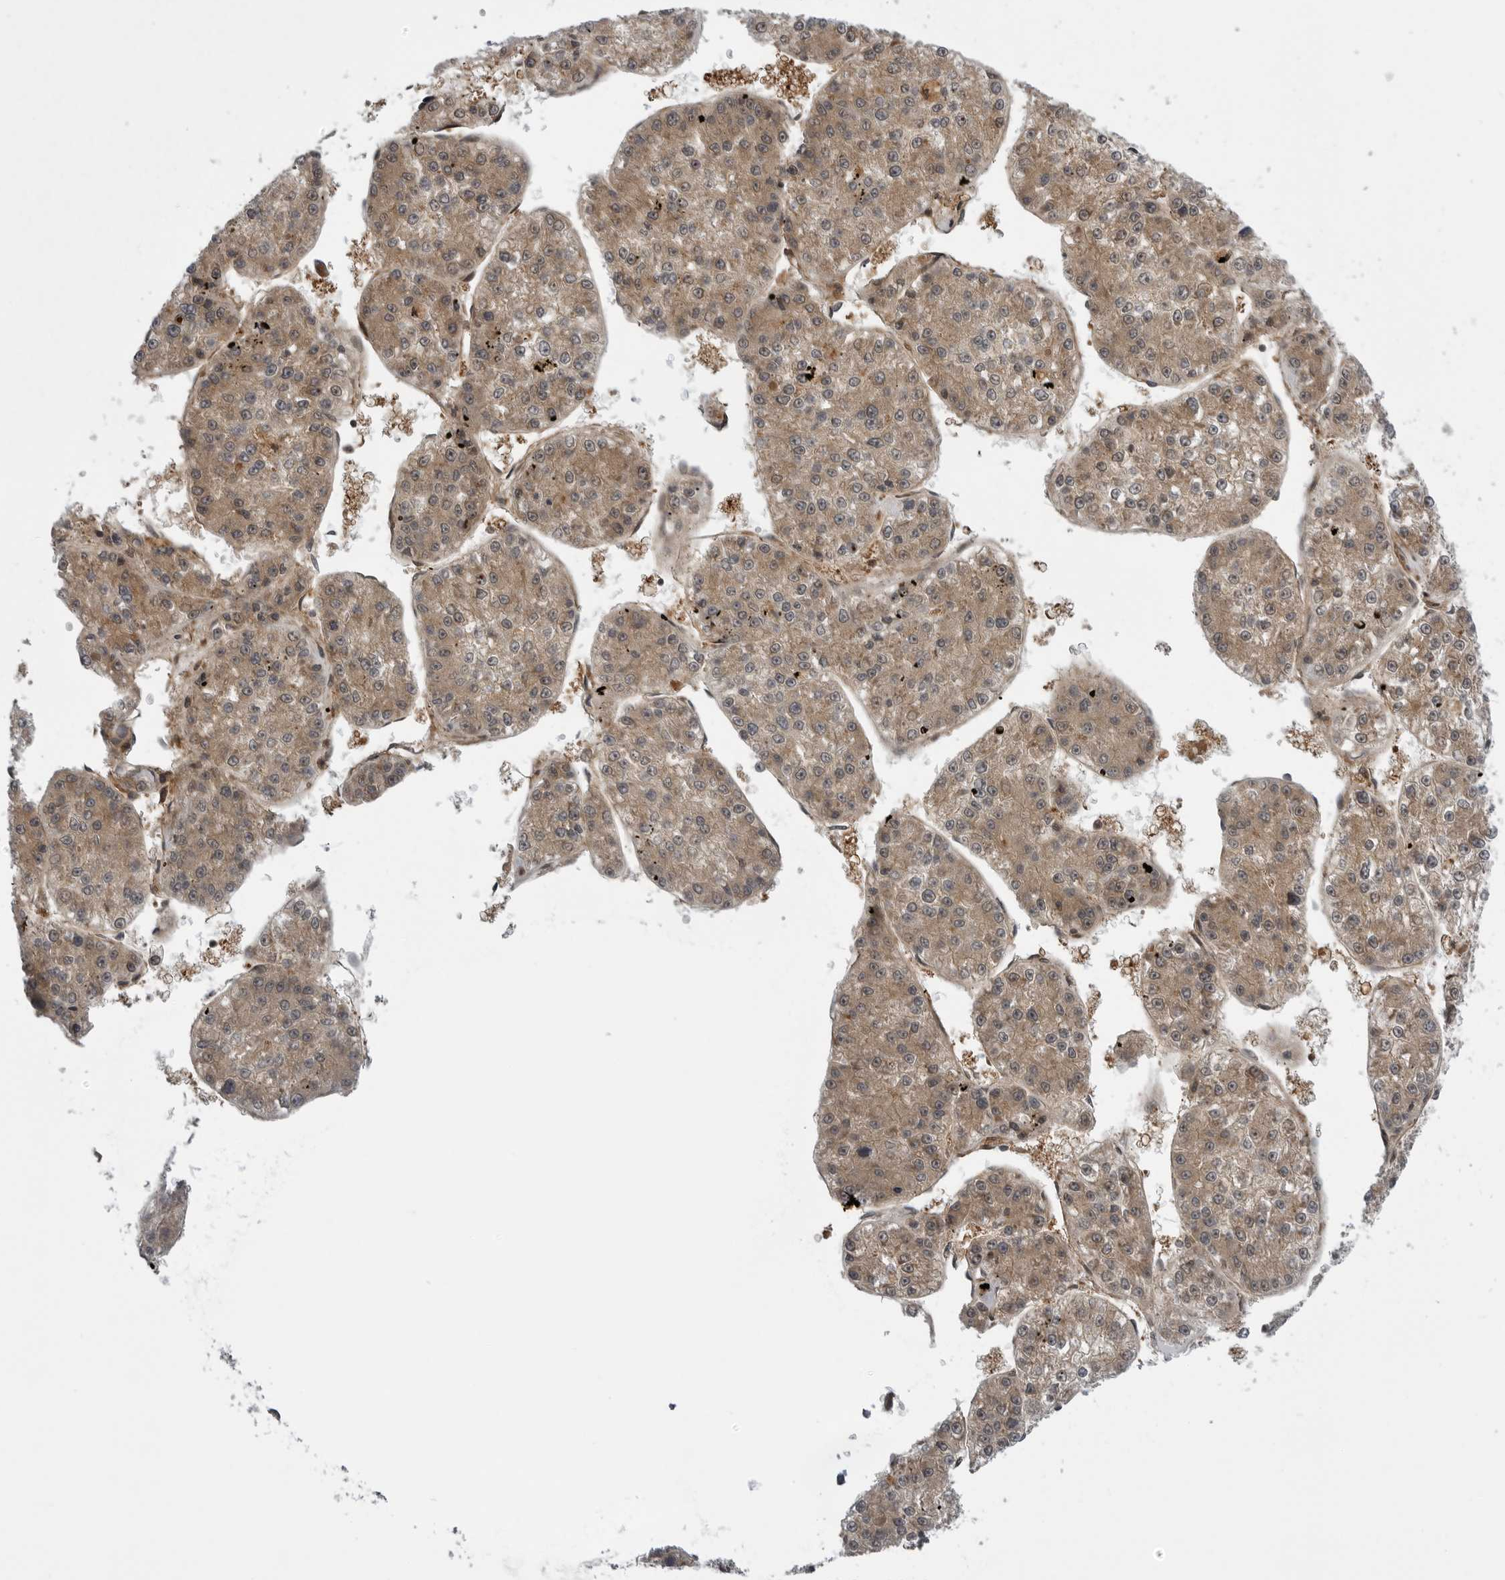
{"staining": {"intensity": "moderate", "quantity": ">75%", "location": "cytoplasmic/membranous"}, "tissue": "liver cancer", "cell_type": "Tumor cells", "image_type": "cancer", "snomed": [{"axis": "morphology", "description": "Carcinoma, Hepatocellular, NOS"}, {"axis": "topography", "description": "Liver"}], "caption": "There is medium levels of moderate cytoplasmic/membranous staining in tumor cells of liver hepatocellular carcinoma, as demonstrated by immunohistochemical staining (brown color).", "gene": "LRRC45", "patient": {"sex": "female", "age": 73}}